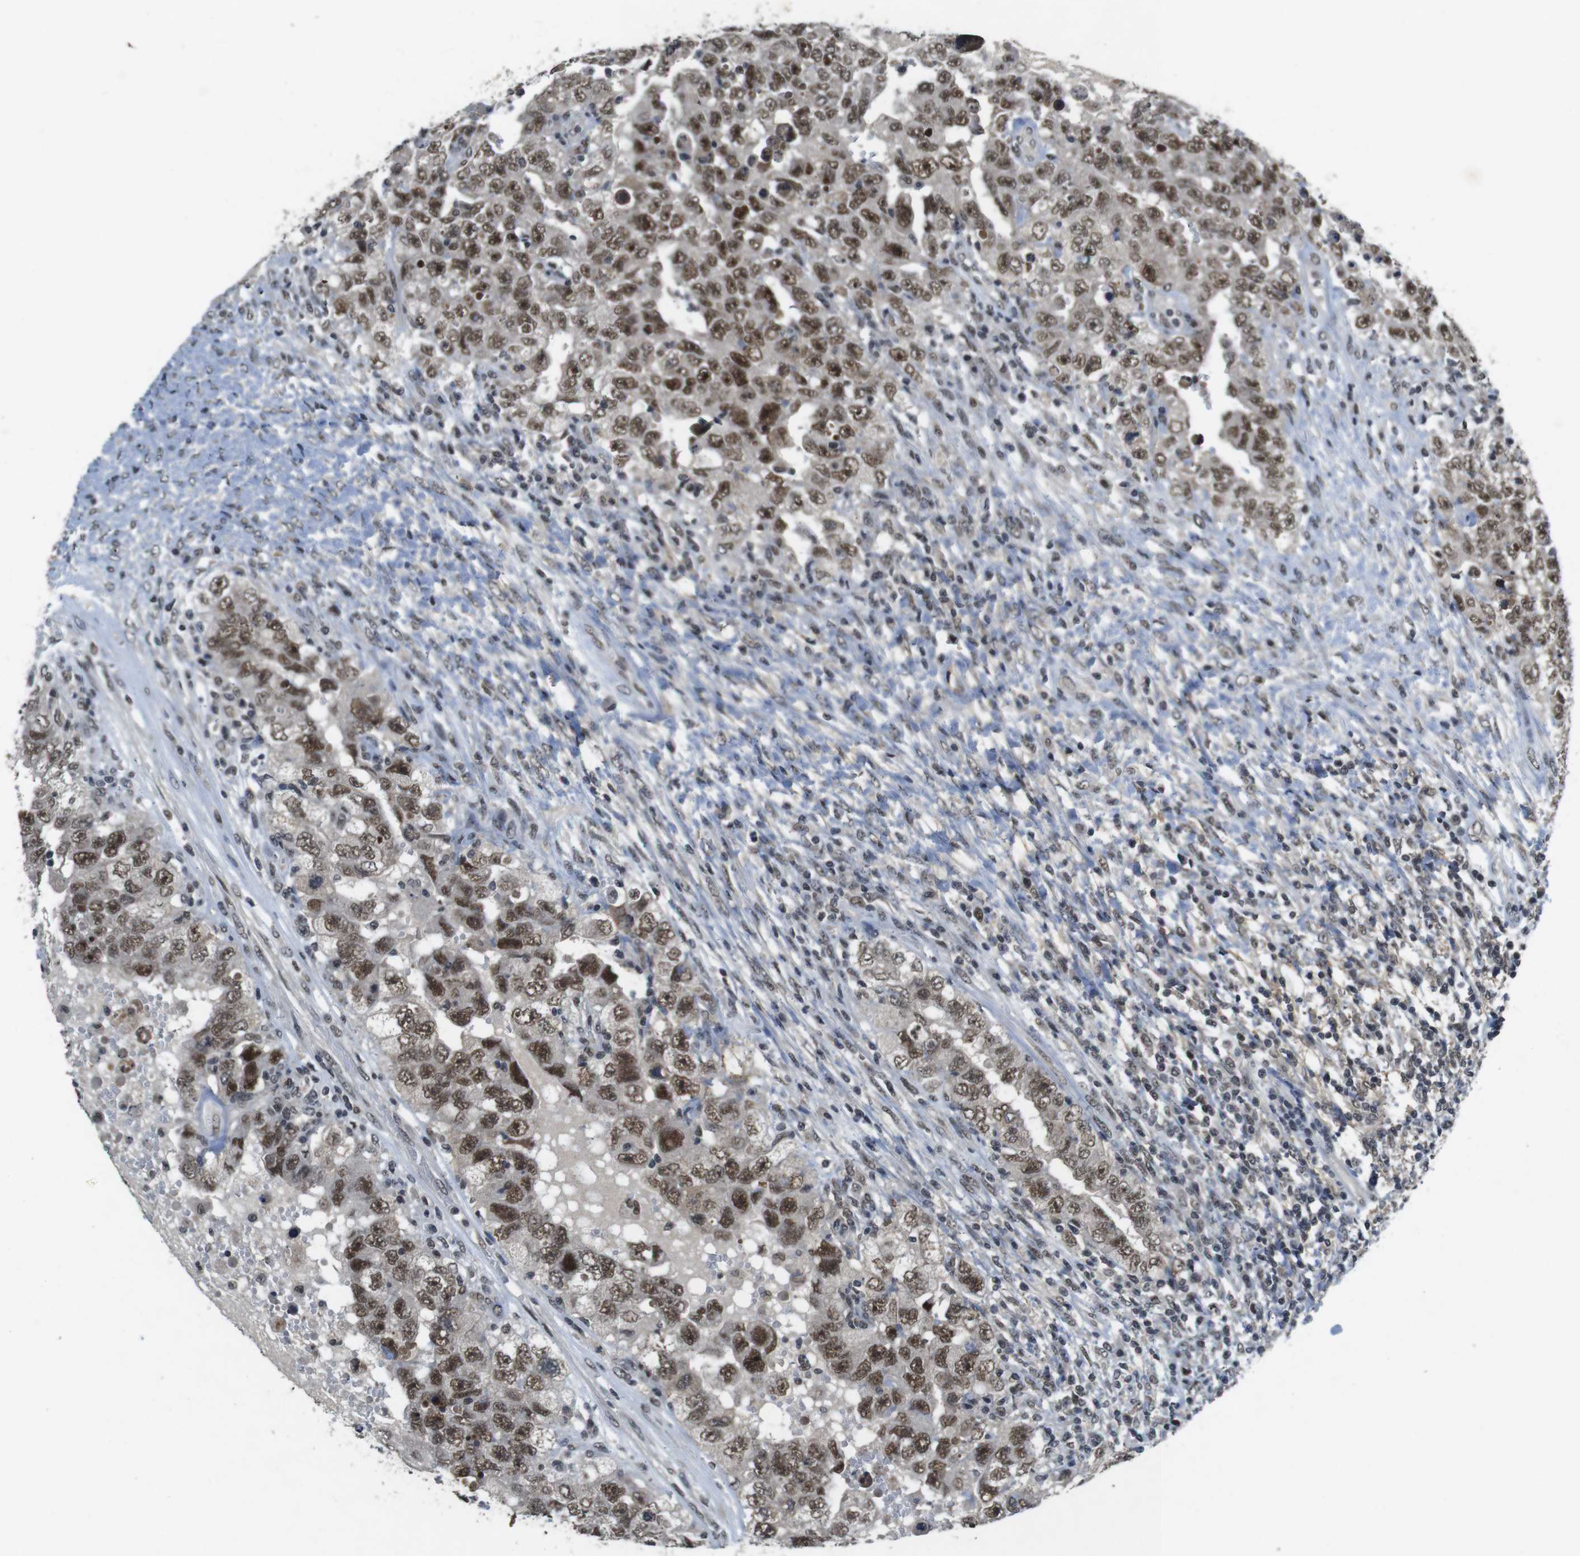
{"staining": {"intensity": "moderate", "quantity": ">75%", "location": "nuclear"}, "tissue": "testis cancer", "cell_type": "Tumor cells", "image_type": "cancer", "snomed": [{"axis": "morphology", "description": "Carcinoma, Embryonal, NOS"}, {"axis": "topography", "description": "Testis"}], "caption": "DAB (3,3'-diaminobenzidine) immunohistochemical staining of testis cancer displays moderate nuclear protein expression in about >75% of tumor cells.", "gene": "USP7", "patient": {"sex": "male", "age": 26}}